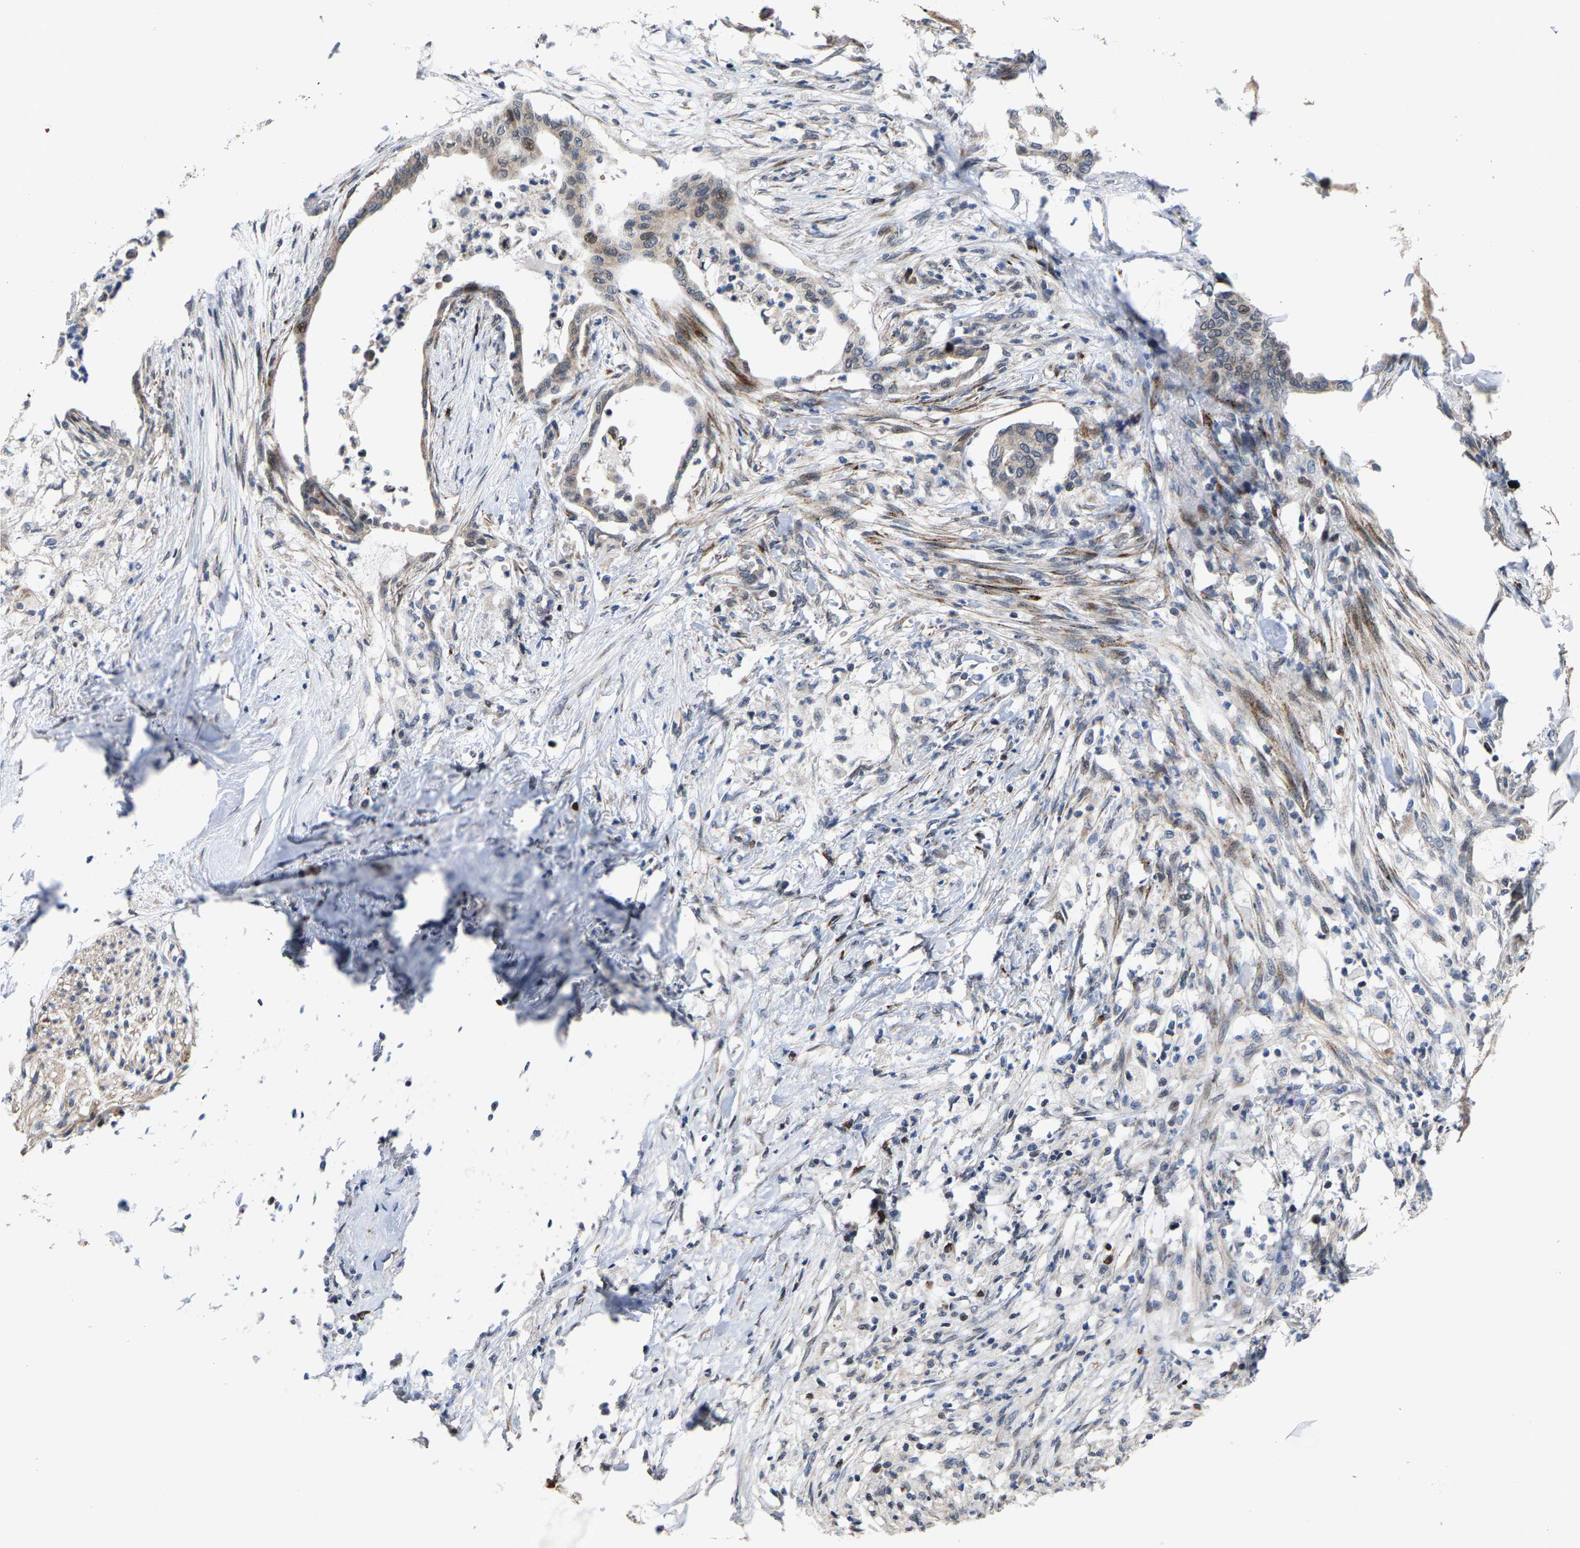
{"staining": {"intensity": "moderate", "quantity": "<25%", "location": "cytoplasmic/membranous,nuclear"}, "tissue": "pancreatic cancer", "cell_type": "Tumor cells", "image_type": "cancer", "snomed": [{"axis": "morphology", "description": "Normal tissue, NOS"}, {"axis": "morphology", "description": "Adenocarcinoma, NOS"}, {"axis": "topography", "description": "Pancreas"}, {"axis": "topography", "description": "Duodenum"}], "caption": "Moderate cytoplasmic/membranous and nuclear positivity is seen in about <25% of tumor cells in pancreatic cancer (adenocarcinoma).", "gene": "TDRKH", "patient": {"sex": "female", "age": 60}}